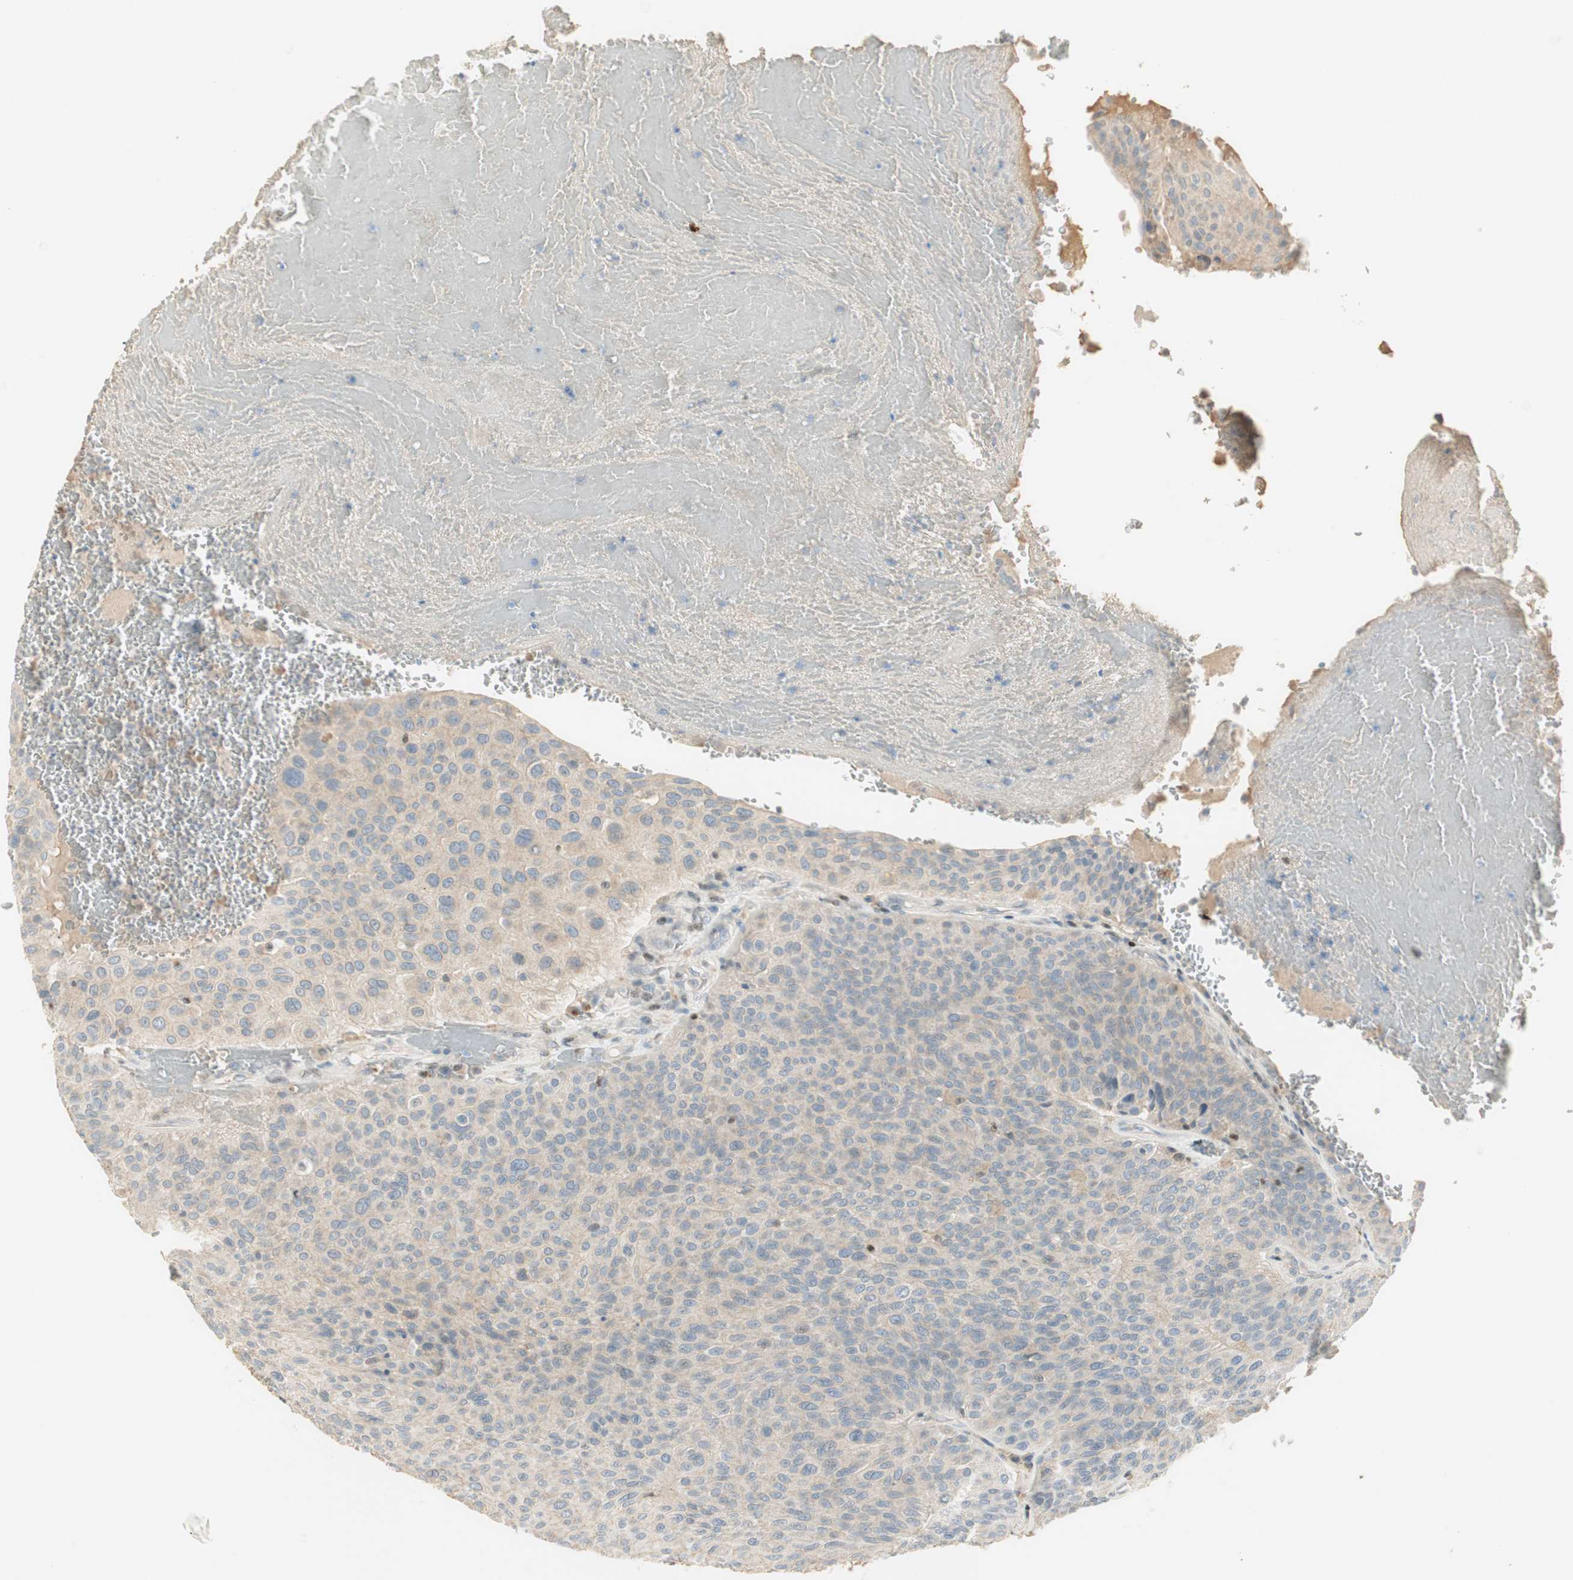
{"staining": {"intensity": "weak", "quantity": "25%-75%", "location": "cytoplasmic/membranous"}, "tissue": "urothelial cancer", "cell_type": "Tumor cells", "image_type": "cancer", "snomed": [{"axis": "morphology", "description": "Urothelial carcinoma, High grade"}, {"axis": "topography", "description": "Urinary bladder"}], "caption": "Human urothelial cancer stained with a brown dye demonstrates weak cytoplasmic/membranous positive expression in about 25%-75% of tumor cells.", "gene": "RUNX2", "patient": {"sex": "male", "age": 66}}